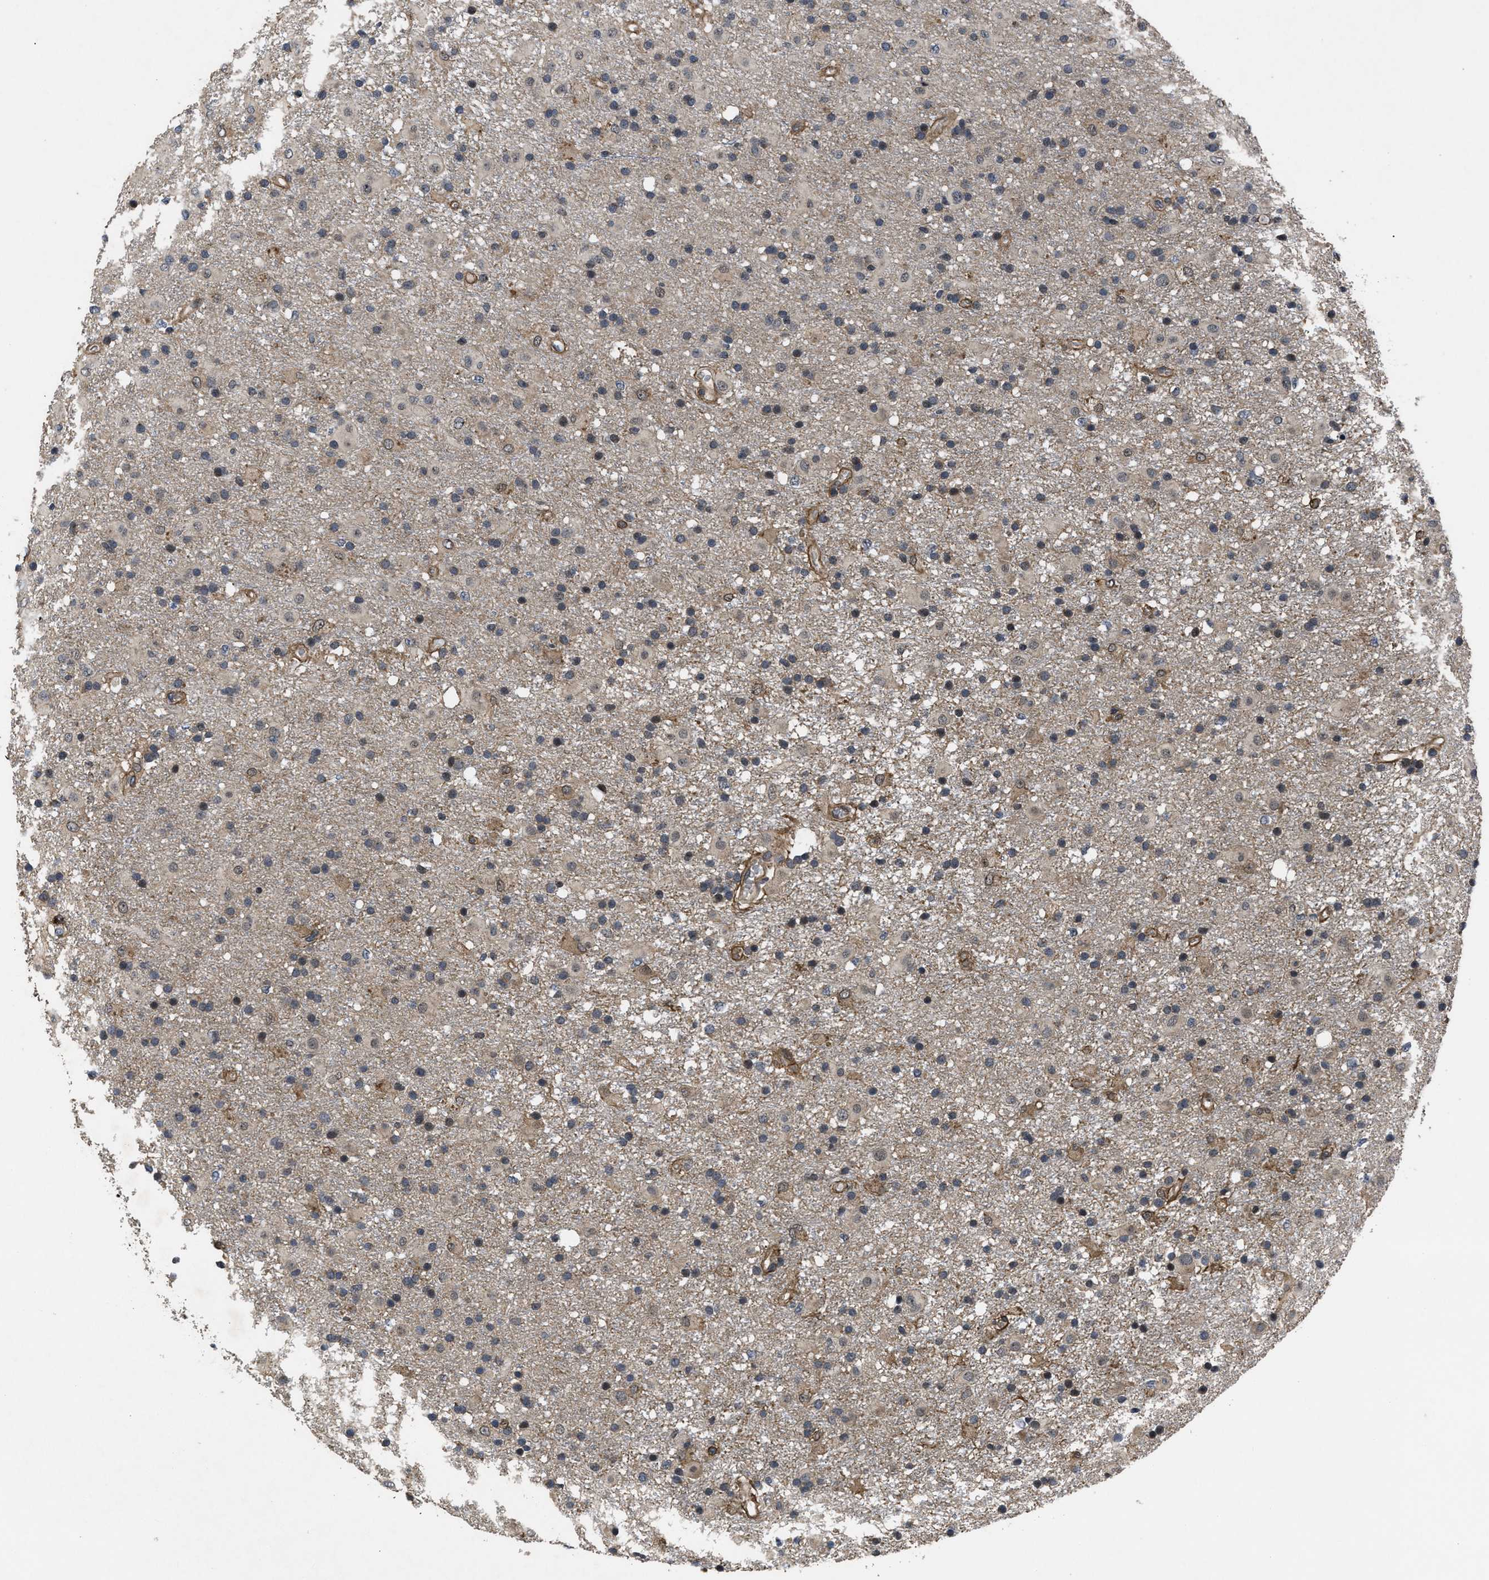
{"staining": {"intensity": "weak", "quantity": "<25%", "location": "cytoplasmic/membranous"}, "tissue": "glioma", "cell_type": "Tumor cells", "image_type": "cancer", "snomed": [{"axis": "morphology", "description": "Glioma, malignant, Low grade"}, {"axis": "topography", "description": "Brain"}], "caption": "Tumor cells show no significant staining in malignant glioma (low-grade).", "gene": "DNAJC14", "patient": {"sex": "male", "age": 65}}